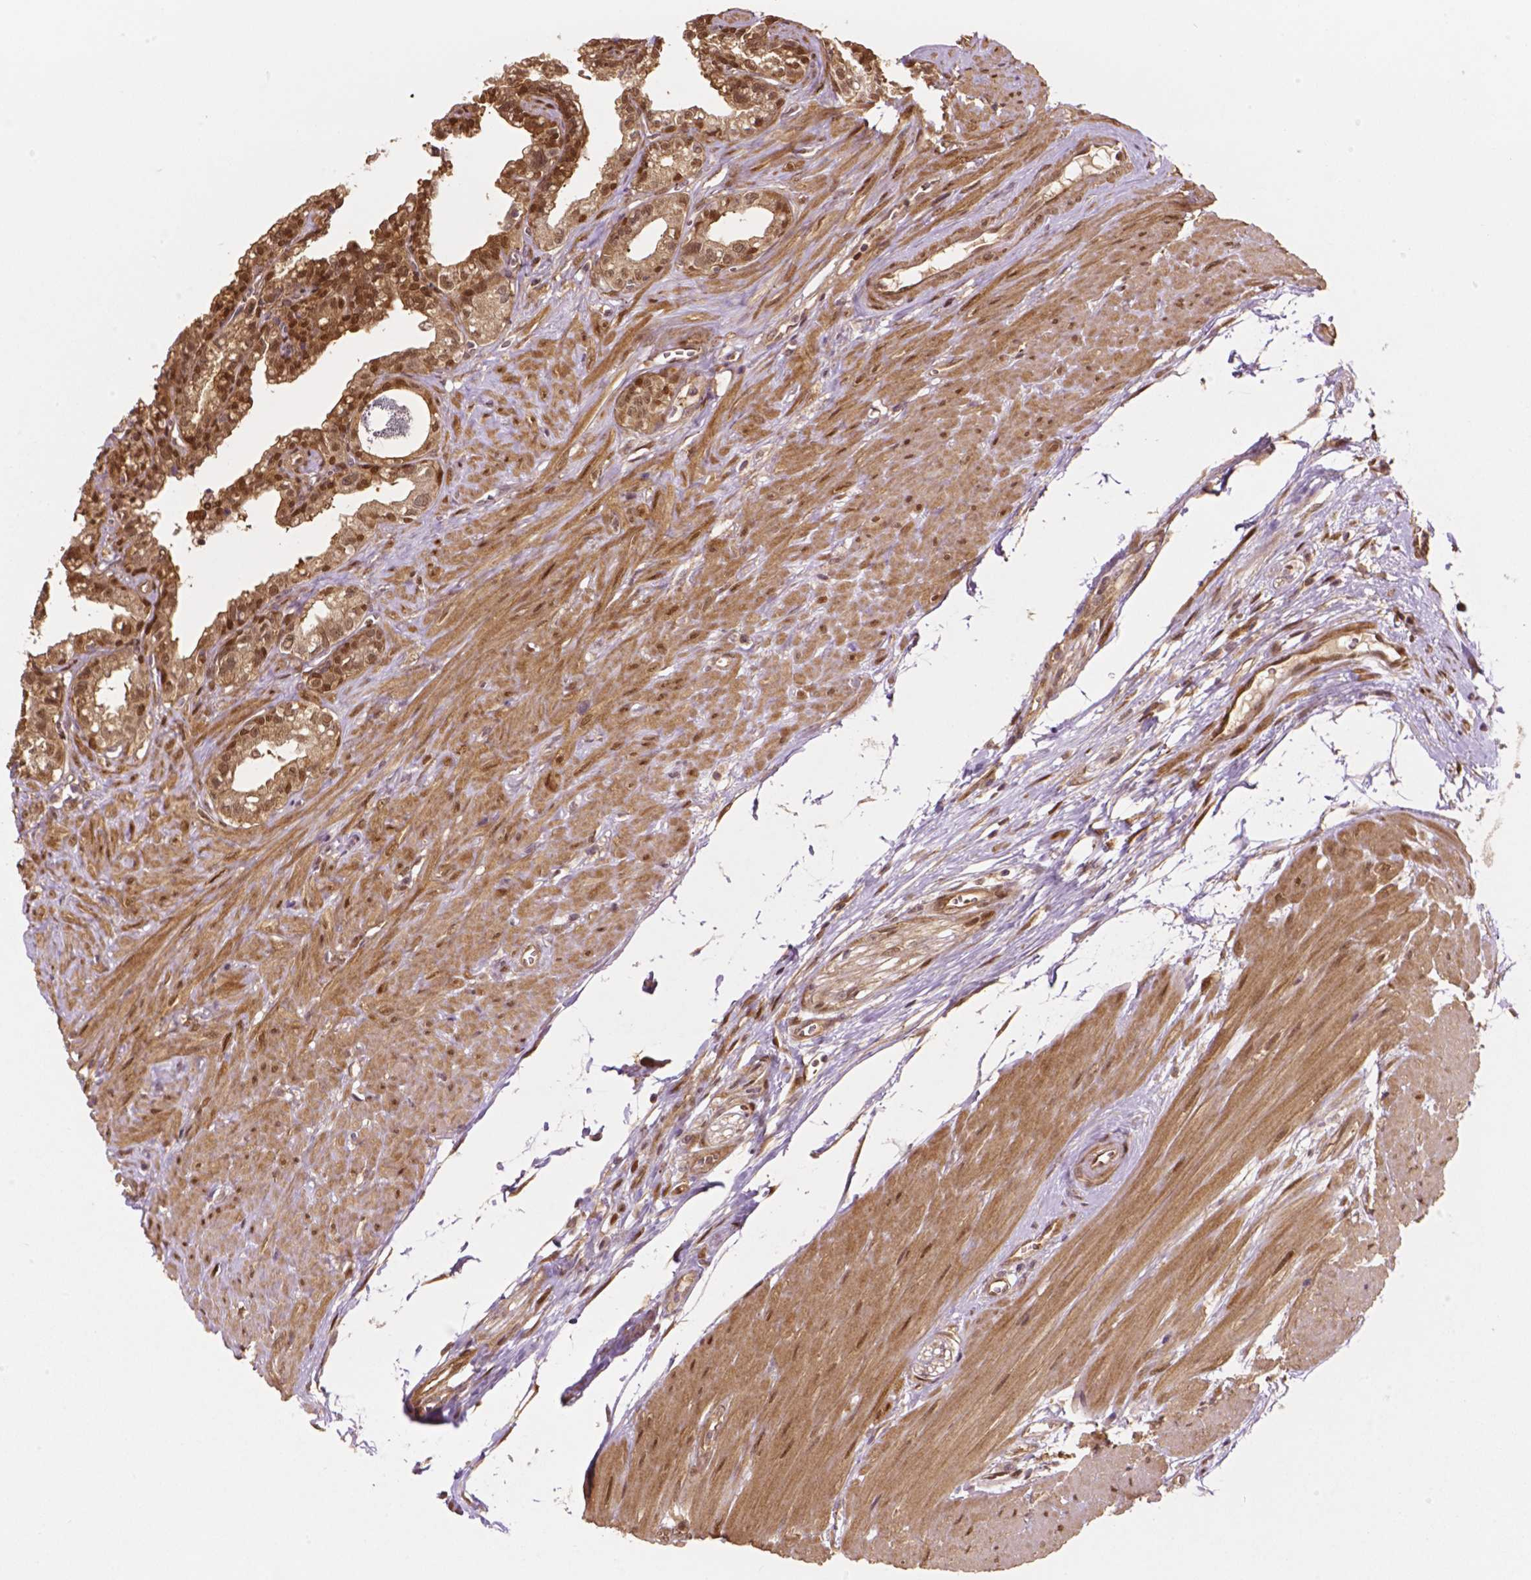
{"staining": {"intensity": "moderate", "quantity": ">75%", "location": "cytoplasmic/membranous,nuclear"}, "tissue": "seminal vesicle", "cell_type": "Glandular cells", "image_type": "normal", "snomed": [{"axis": "morphology", "description": "Normal tissue, NOS"}, {"axis": "morphology", "description": "Urothelial carcinoma, NOS"}, {"axis": "topography", "description": "Urinary bladder"}, {"axis": "topography", "description": "Seminal veicle"}], "caption": "Seminal vesicle stained with a brown dye demonstrates moderate cytoplasmic/membranous,nuclear positive positivity in about >75% of glandular cells.", "gene": "YAP1", "patient": {"sex": "male", "age": 76}}